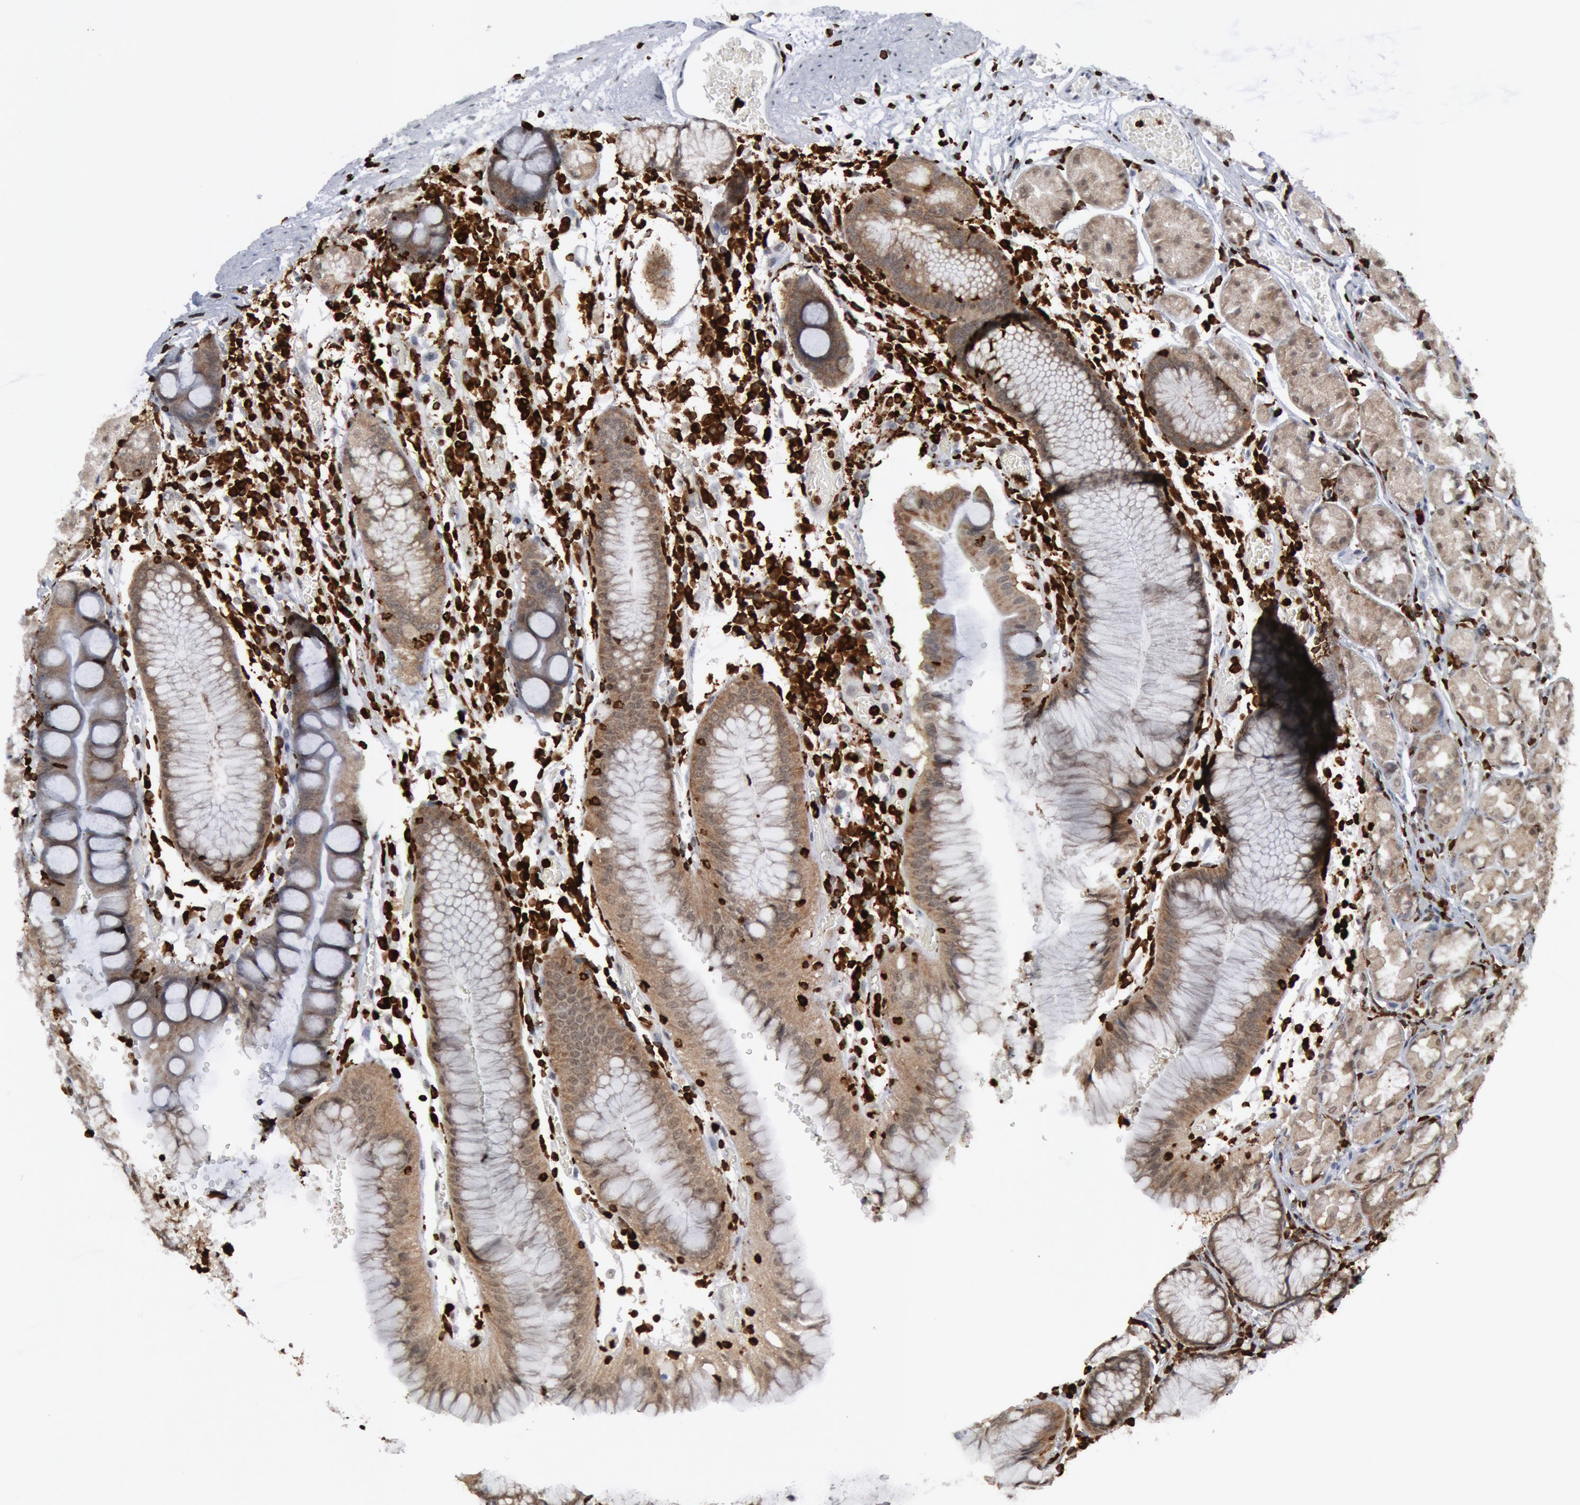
{"staining": {"intensity": "weak", "quantity": ">75%", "location": "cytoplasmic/membranous"}, "tissue": "stomach", "cell_type": "Glandular cells", "image_type": "normal", "snomed": [{"axis": "morphology", "description": "Normal tissue, NOS"}, {"axis": "topography", "description": "Stomach, lower"}], "caption": "This histopathology image exhibits IHC staining of normal human stomach, with low weak cytoplasmic/membranous staining in approximately >75% of glandular cells.", "gene": "PTPN6", "patient": {"sex": "female", "age": 73}}